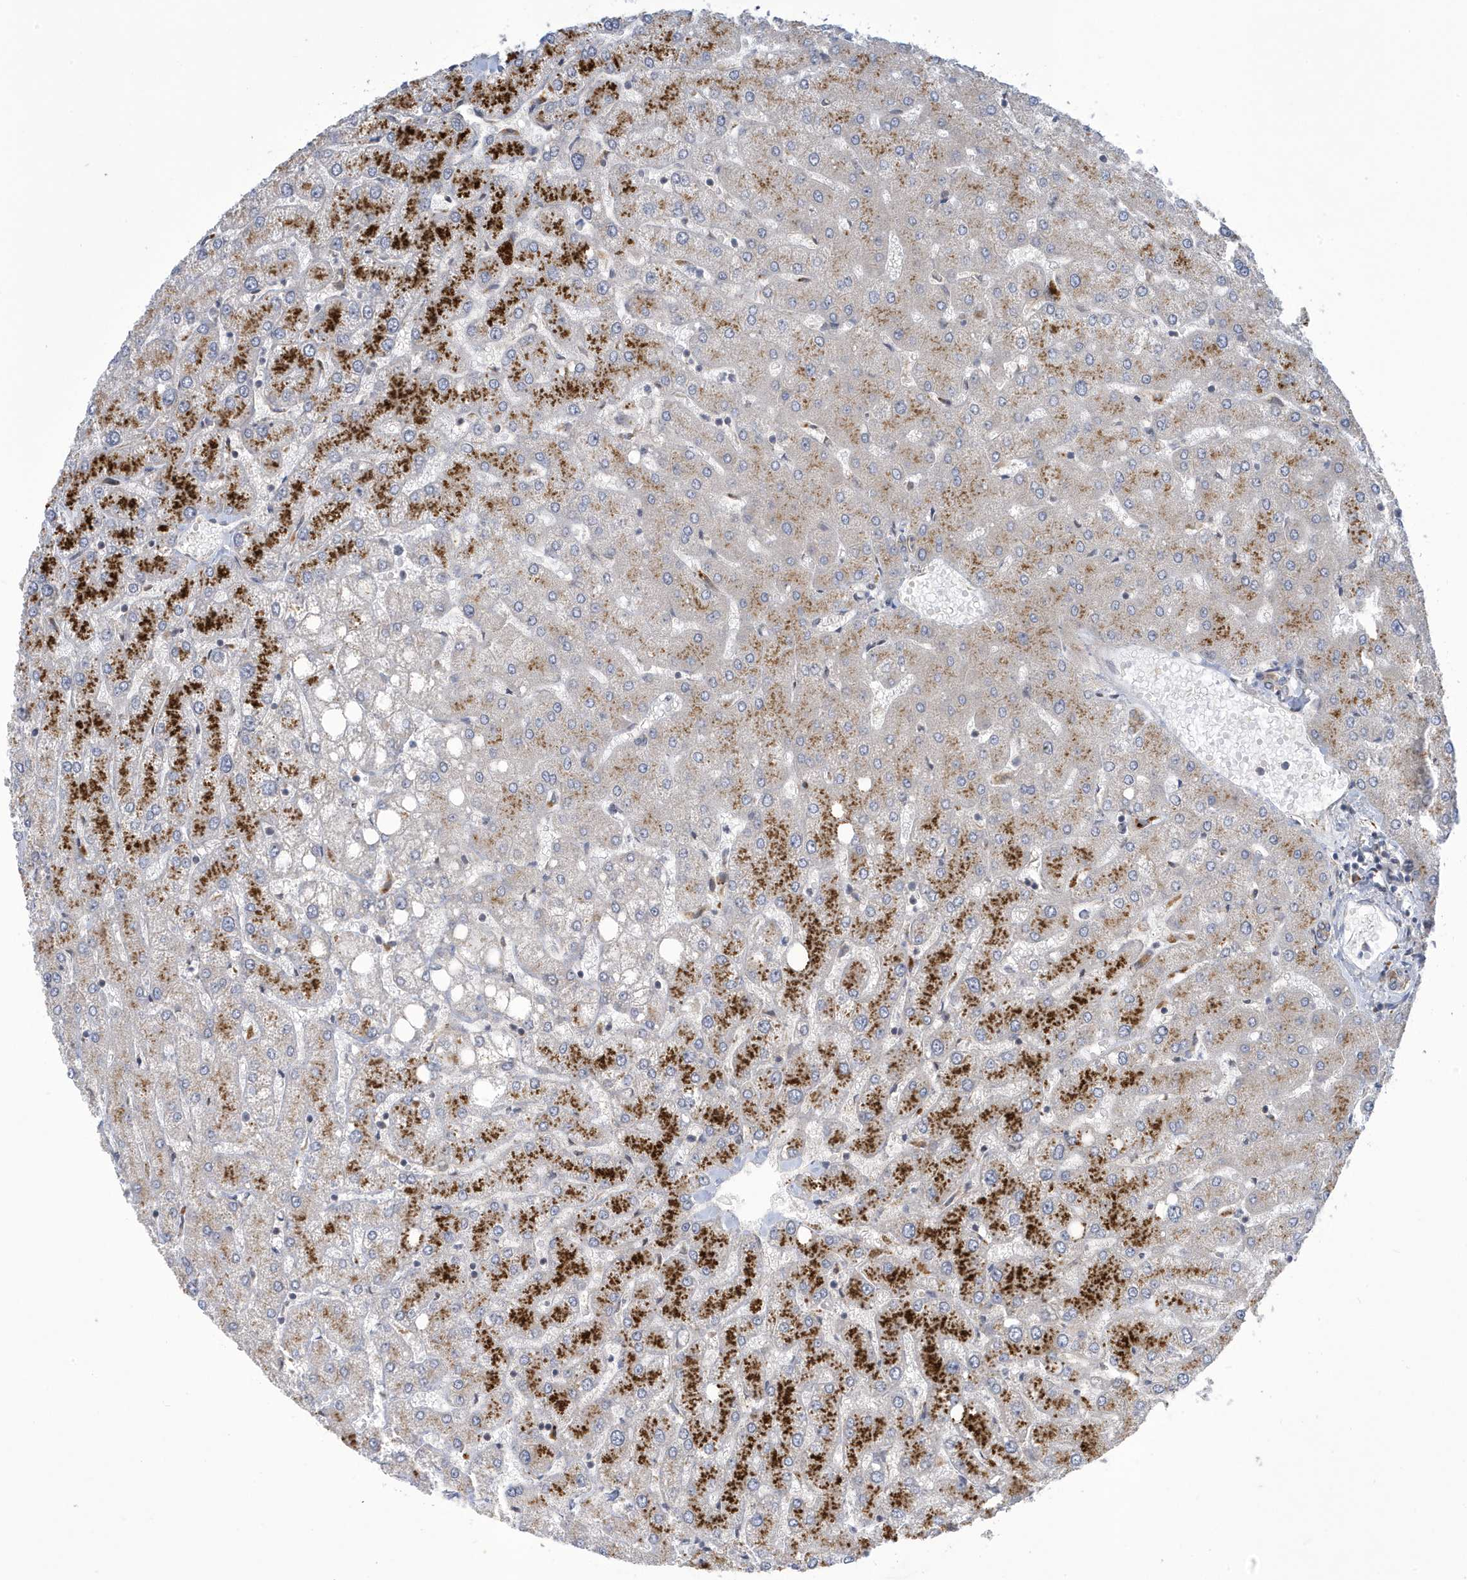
{"staining": {"intensity": "negative", "quantity": "none", "location": "none"}, "tissue": "liver", "cell_type": "Cholangiocytes", "image_type": "normal", "snomed": [{"axis": "morphology", "description": "Normal tissue, NOS"}, {"axis": "topography", "description": "Liver"}], "caption": "The photomicrograph shows no significant staining in cholangiocytes of liver. Brightfield microscopy of immunohistochemistry stained with DAB (3,3'-diaminobenzidine) (brown) and hematoxylin (blue), captured at high magnification.", "gene": "NCOA7", "patient": {"sex": "female", "age": 54}}